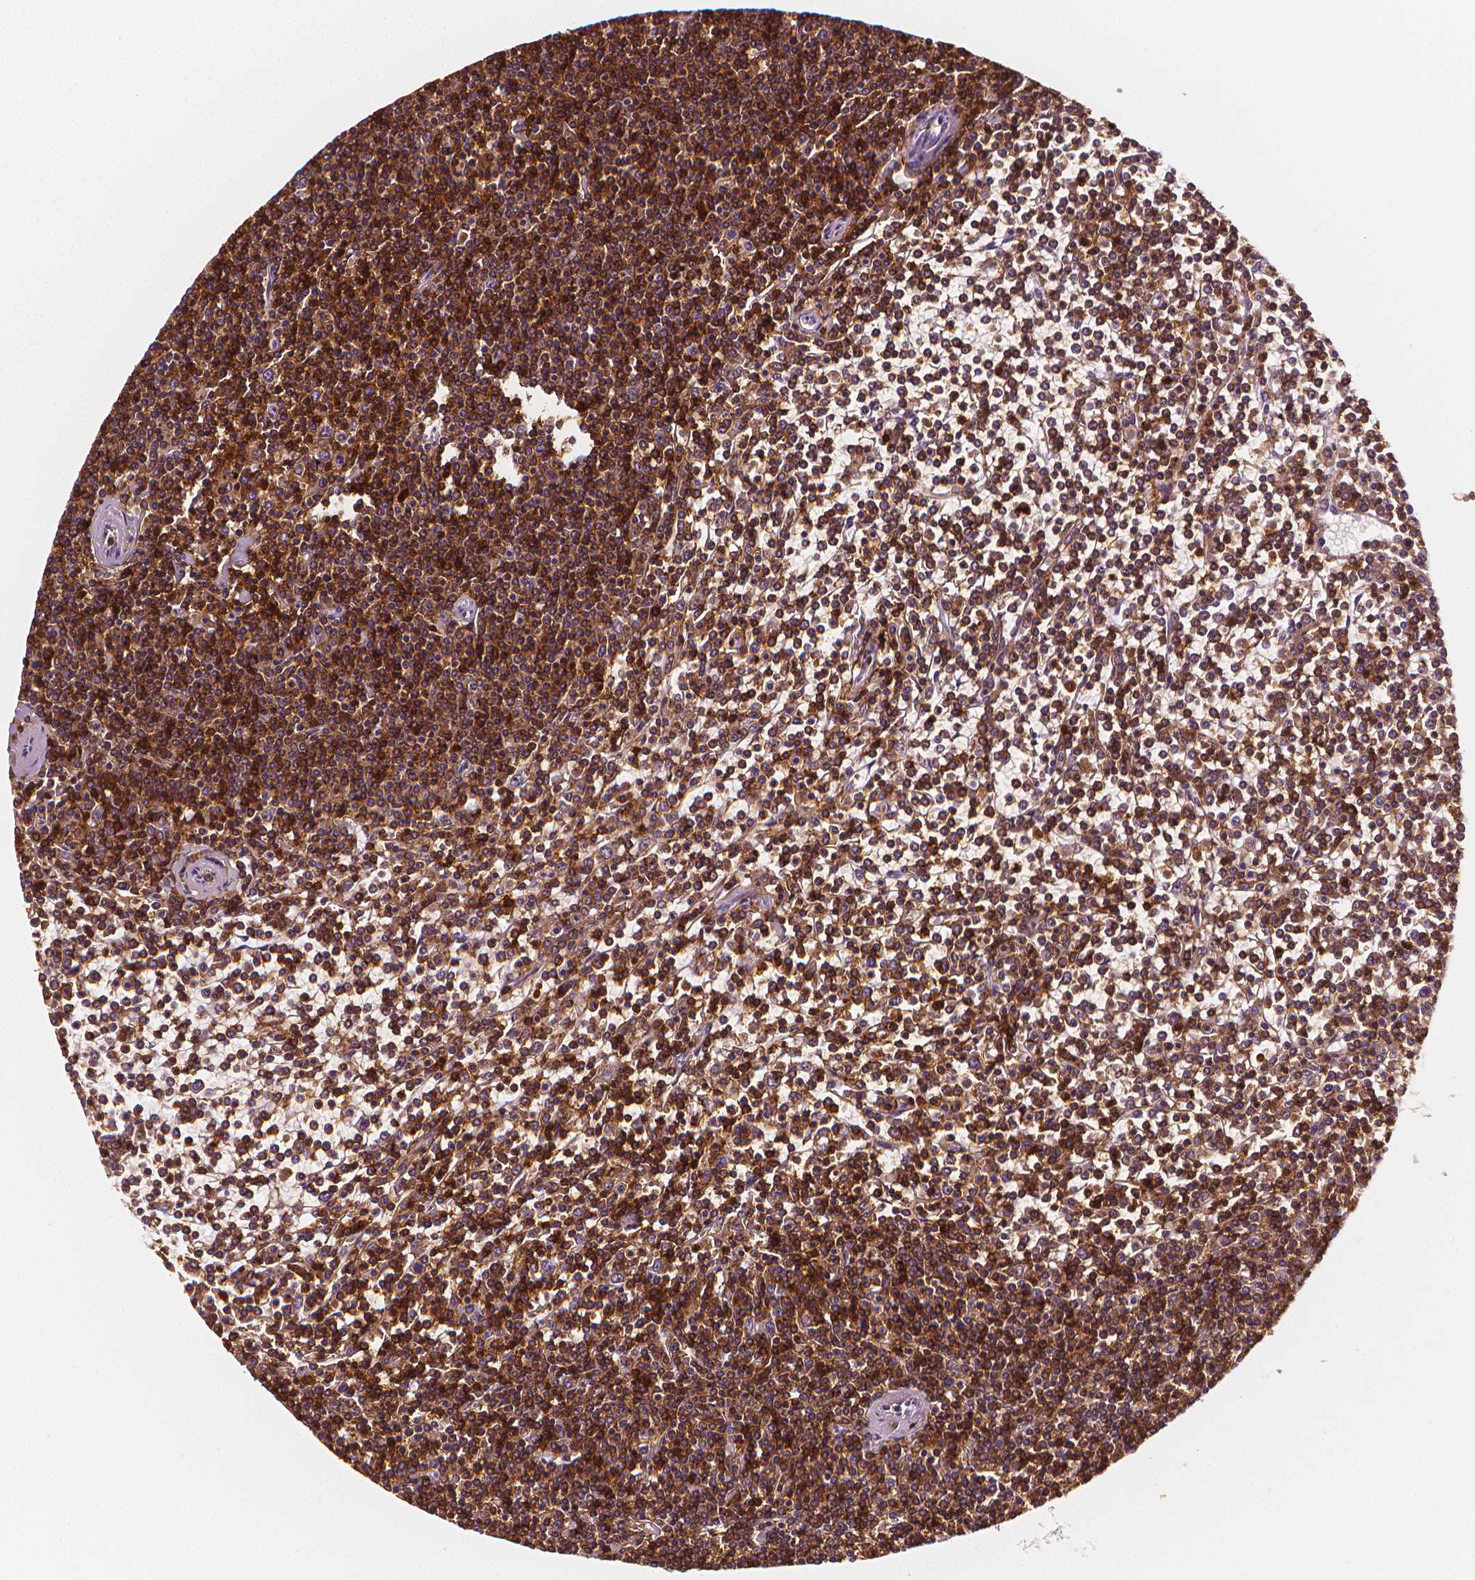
{"staining": {"intensity": "strong", "quantity": ">75%", "location": "cytoplasmic/membranous"}, "tissue": "lymphoma", "cell_type": "Tumor cells", "image_type": "cancer", "snomed": [{"axis": "morphology", "description": "Malignant lymphoma, non-Hodgkin's type, Low grade"}, {"axis": "topography", "description": "Spleen"}], "caption": "Immunohistochemistry histopathology image of neoplastic tissue: malignant lymphoma, non-Hodgkin's type (low-grade) stained using immunohistochemistry (IHC) demonstrates high levels of strong protein expression localized specifically in the cytoplasmic/membranous of tumor cells, appearing as a cytoplasmic/membranous brown color.", "gene": "PTPRC", "patient": {"sex": "female", "age": 19}}